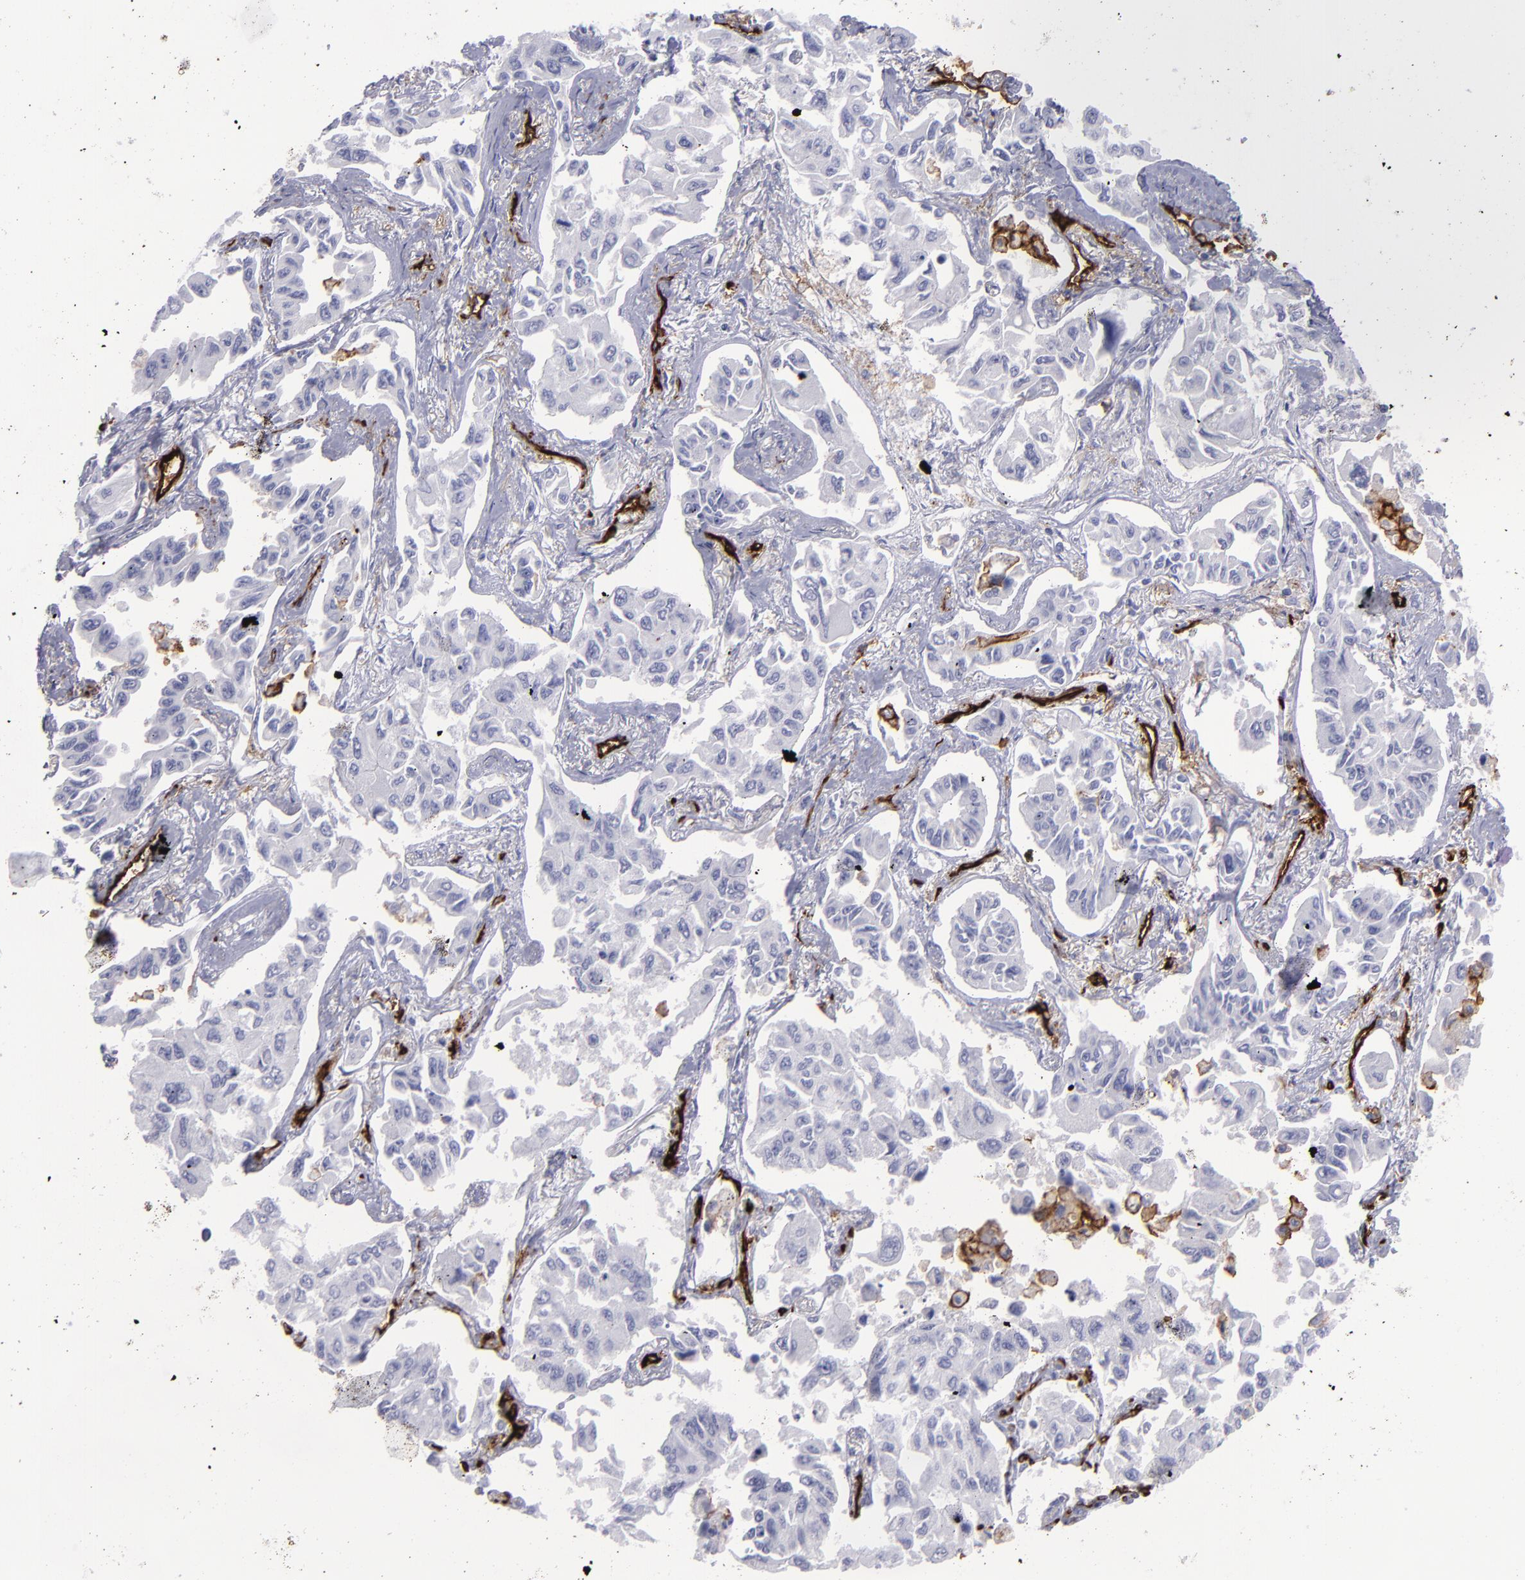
{"staining": {"intensity": "negative", "quantity": "none", "location": "none"}, "tissue": "lung cancer", "cell_type": "Tumor cells", "image_type": "cancer", "snomed": [{"axis": "morphology", "description": "Adenocarcinoma, NOS"}, {"axis": "topography", "description": "Lung"}], "caption": "A high-resolution micrograph shows immunohistochemistry (IHC) staining of adenocarcinoma (lung), which displays no significant expression in tumor cells. Brightfield microscopy of IHC stained with DAB (brown) and hematoxylin (blue), captured at high magnification.", "gene": "ACE", "patient": {"sex": "male", "age": 64}}